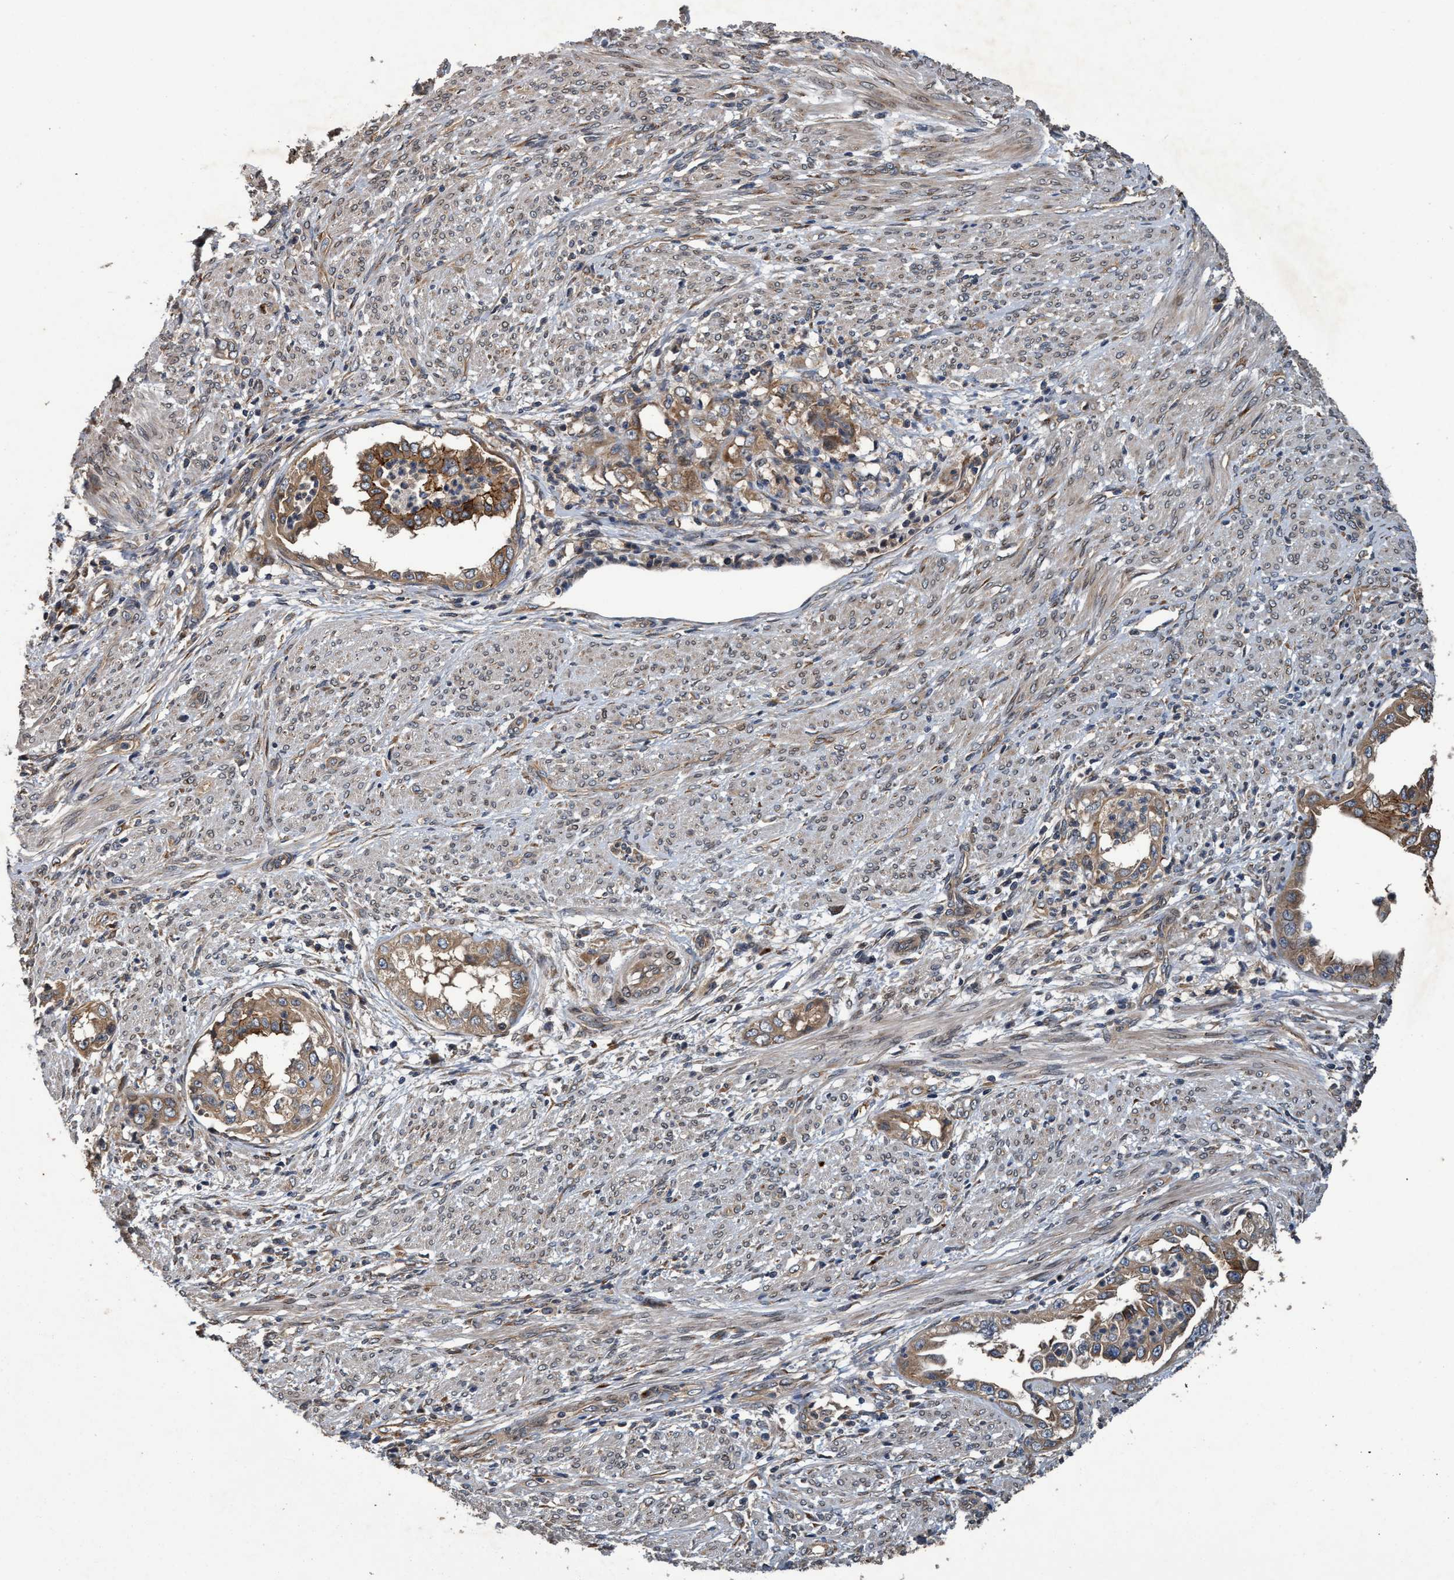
{"staining": {"intensity": "moderate", "quantity": "<25%", "location": "cytoplasmic/membranous"}, "tissue": "endometrial cancer", "cell_type": "Tumor cells", "image_type": "cancer", "snomed": [{"axis": "morphology", "description": "Adenocarcinoma, NOS"}, {"axis": "topography", "description": "Endometrium"}], "caption": "Immunohistochemistry (DAB) staining of human adenocarcinoma (endometrial) displays moderate cytoplasmic/membranous protein positivity in about <25% of tumor cells.", "gene": "MACC1", "patient": {"sex": "female", "age": 85}}